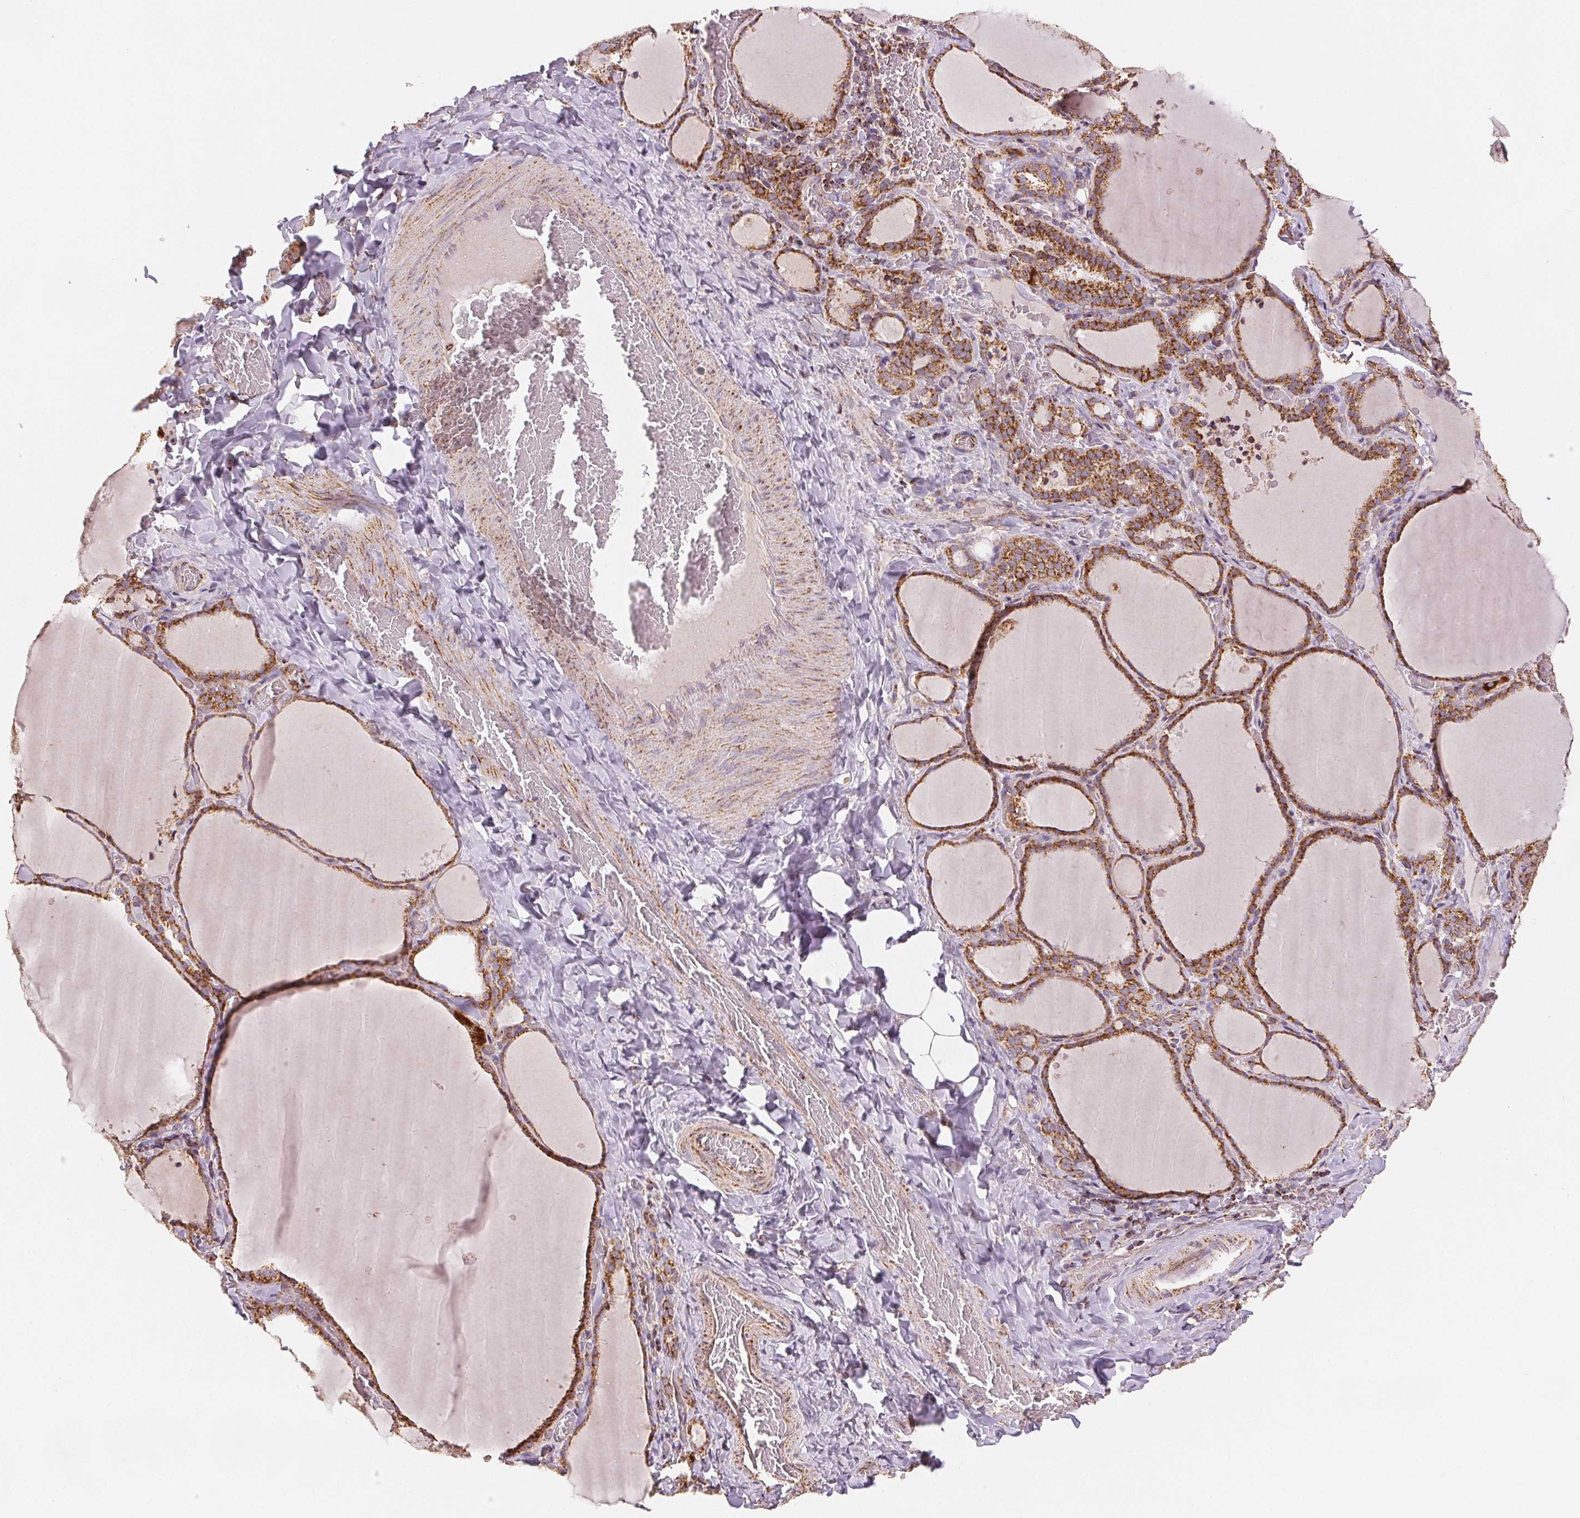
{"staining": {"intensity": "strong", "quantity": ">75%", "location": "cytoplasmic/membranous"}, "tissue": "thyroid gland", "cell_type": "Glandular cells", "image_type": "normal", "snomed": [{"axis": "morphology", "description": "Normal tissue, NOS"}, {"axis": "topography", "description": "Thyroid gland"}], "caption": "Protein staining of normal thyroid gland demonstrates strong cytoplasmic/membranous expression in approximately >75% of glandular cells.", "gene": "SDHB", "patient": {"sex": "female", "age": 22}}